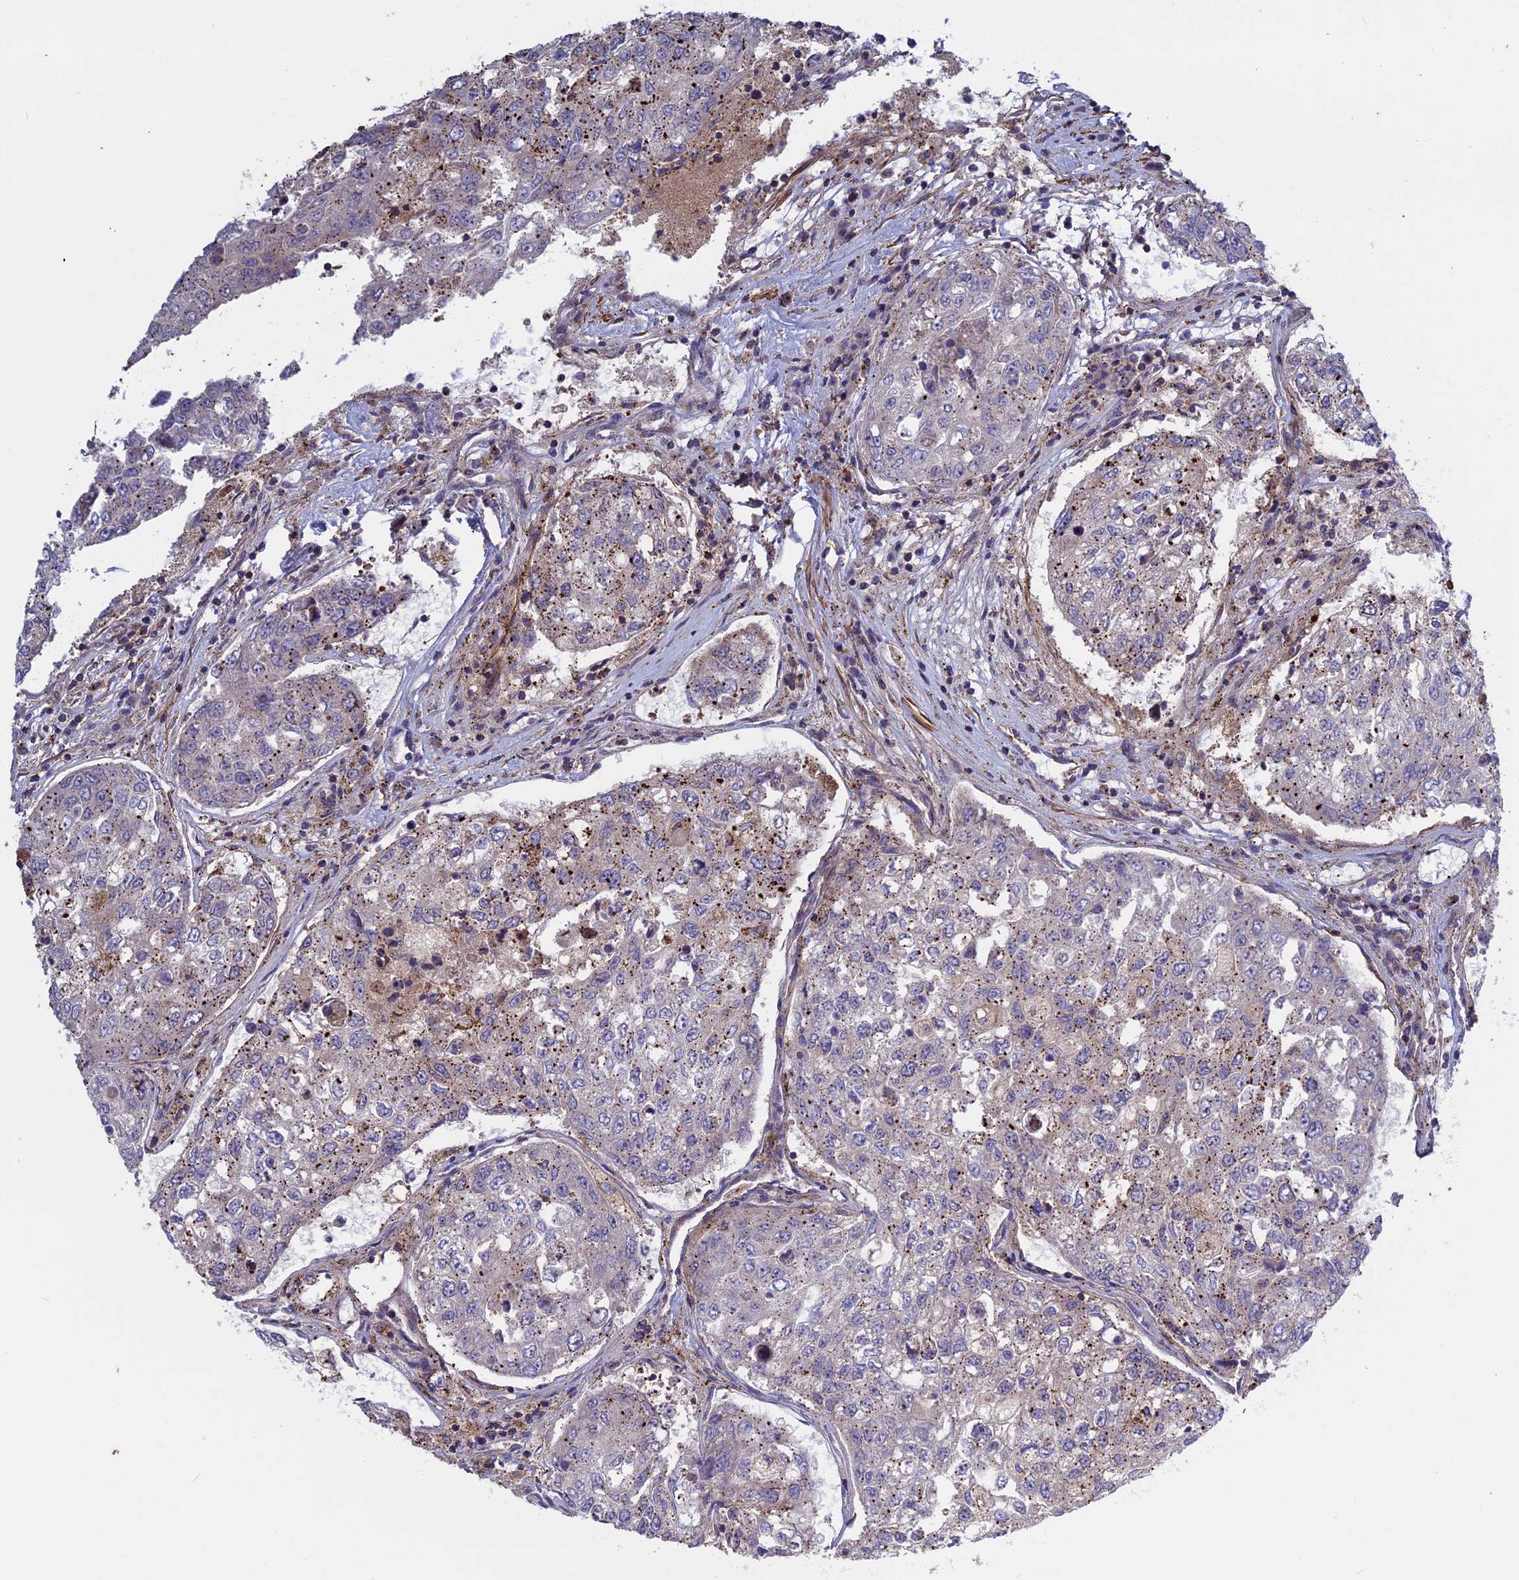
{"staining": {"intensity": "moderate", "quantity": "<25%", "location": "cytoplasmic/membranous"}, "tissue": "urothelial cancer", "cell_type": "Tumor cells", "image_type": "cancer", "snomed": [{"axis": "morphology", "description": "Urothelial carcinoma, High grade"}, {"axis": "topography", "description": "Lymph node"}, {"axis": "topography", "description": "Urinary bladder"}], "caption": "Human high-grade urothelial carcinoma stained with a brown dye reveals moderate cytoplasmic/membranous positive expression in about <25% of tumor cells.", "gene": "LYPD5", "patient": {"sex": "male", "age": 51}}